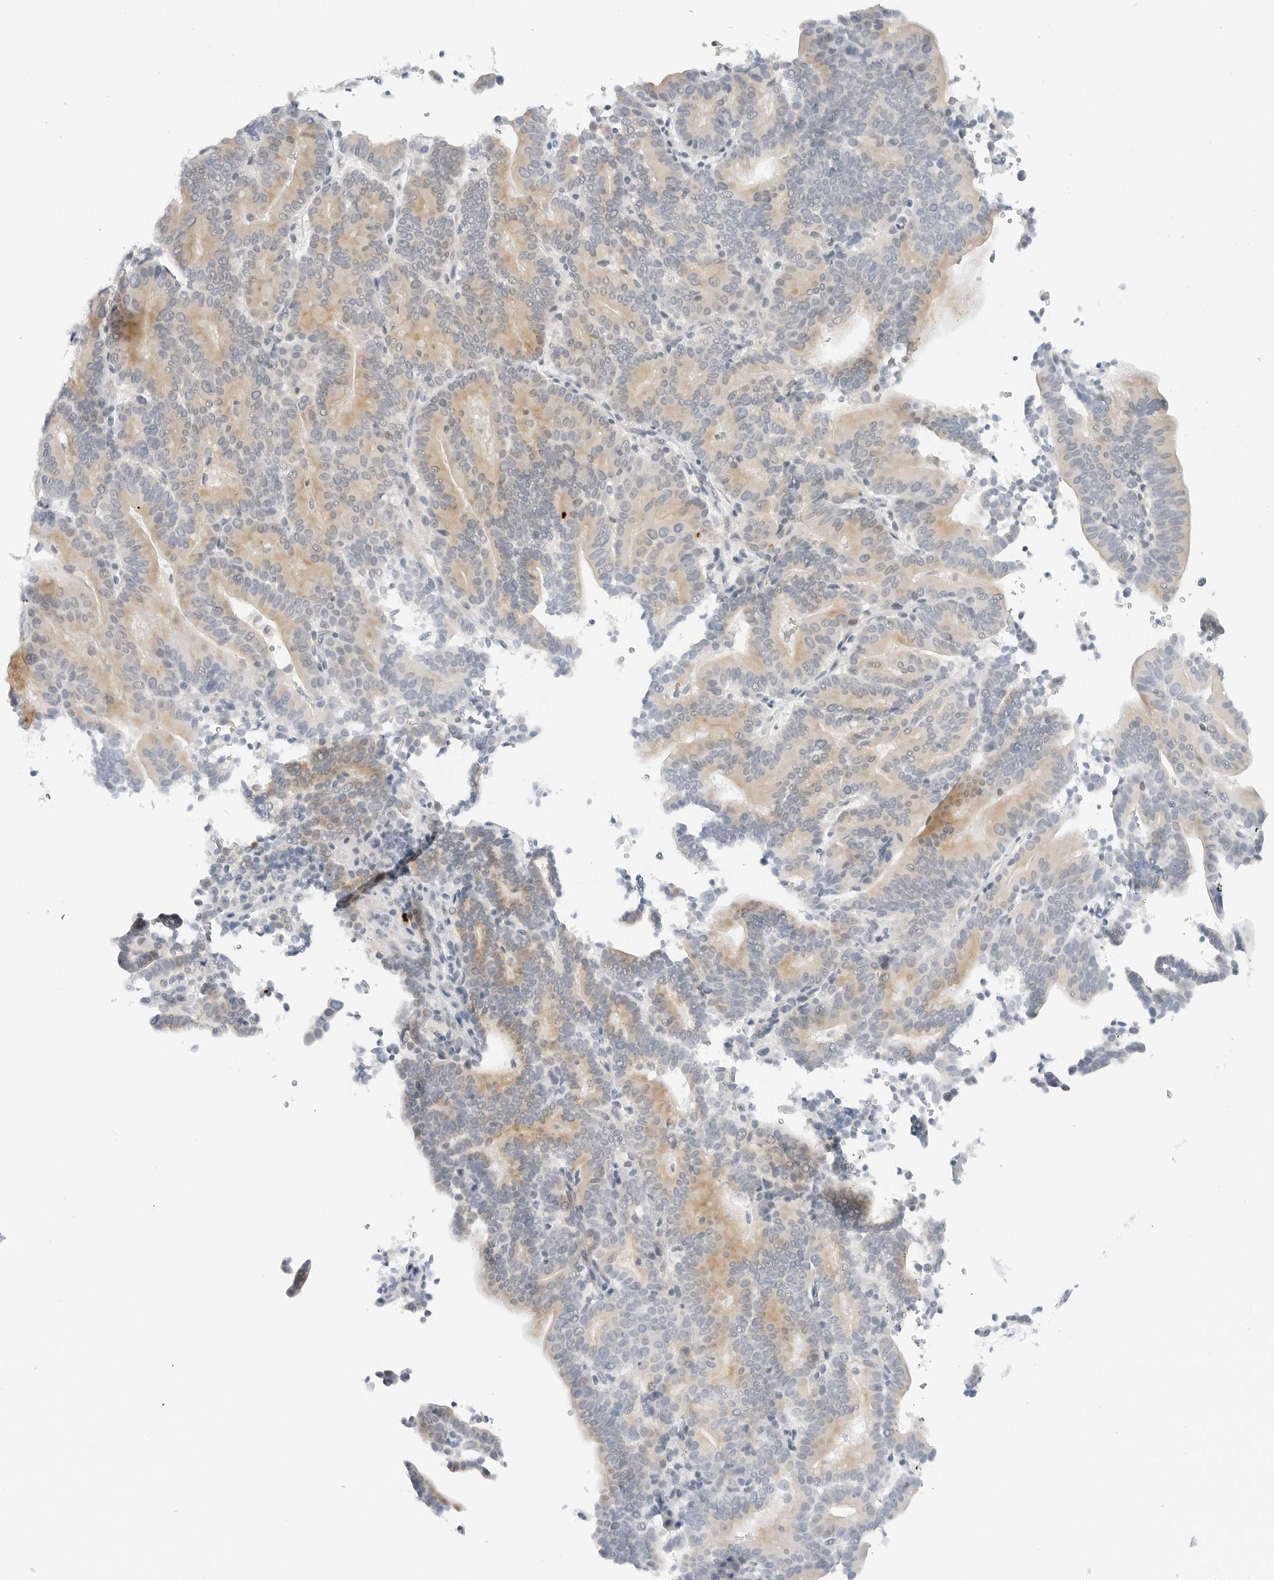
{"staining": {"intensity": "weak", "quantity": "25%-75%", "location": "cytoplasmic/membranous"}, "tissue": "liver cancer", "cell_type": "Tumor cells", "image_type": "cancer", "snomed": [{"axis": "morphology", "description": "Cholangiocarcinoma"}, {"axis": "topography", "description": "Liver"}], "caption": "Liver cancer (cholangiocarcinoma) stained with immunohistochemistry shows weak cytoplasmic/membranous staining in approximately 25%-75% of tumor cells.", "gene": "MAP2K5", "patient": {"sex": "female", "age": 75}}